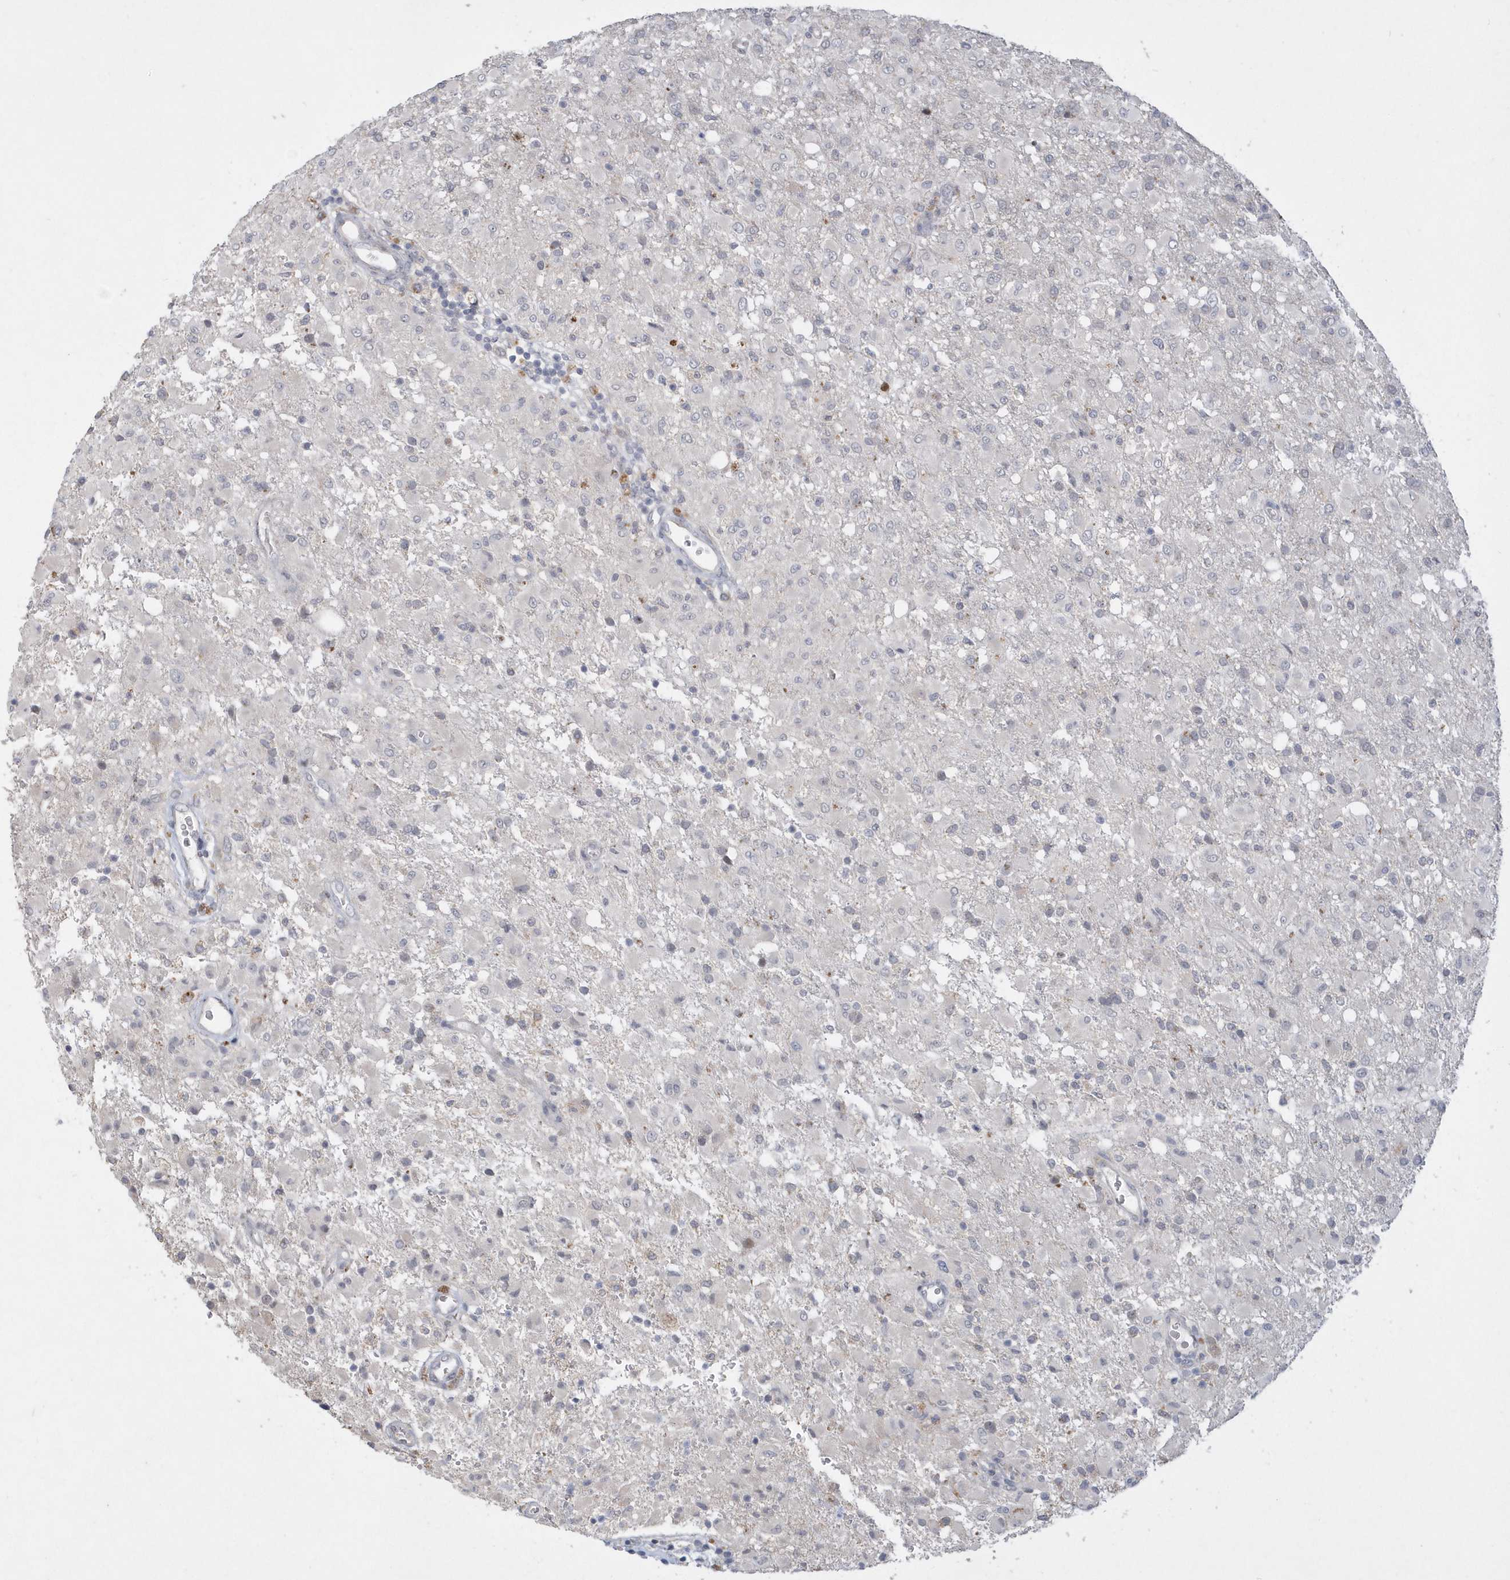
{"staining": {"intensity": "negative", "quantity": "none", "location": "none"}, "tissue": "glioma", "cell_type": "Tumor cells", "image_type": "cancer", "snomed": [{"axis": "morphology", "description": "Glioma, malignant, High grade"}, {"axis": "topography", "description": "Brain"}], "caption": "Immunohistochemistry (IHC) micrograph of neoplastic tissue: human malignant high-grade glioma stained with DAB demonstrates no significant protein positivity in tumor cells.", "gene": "TSPEAR", "patient": {"sex": "female", "age": 57}}